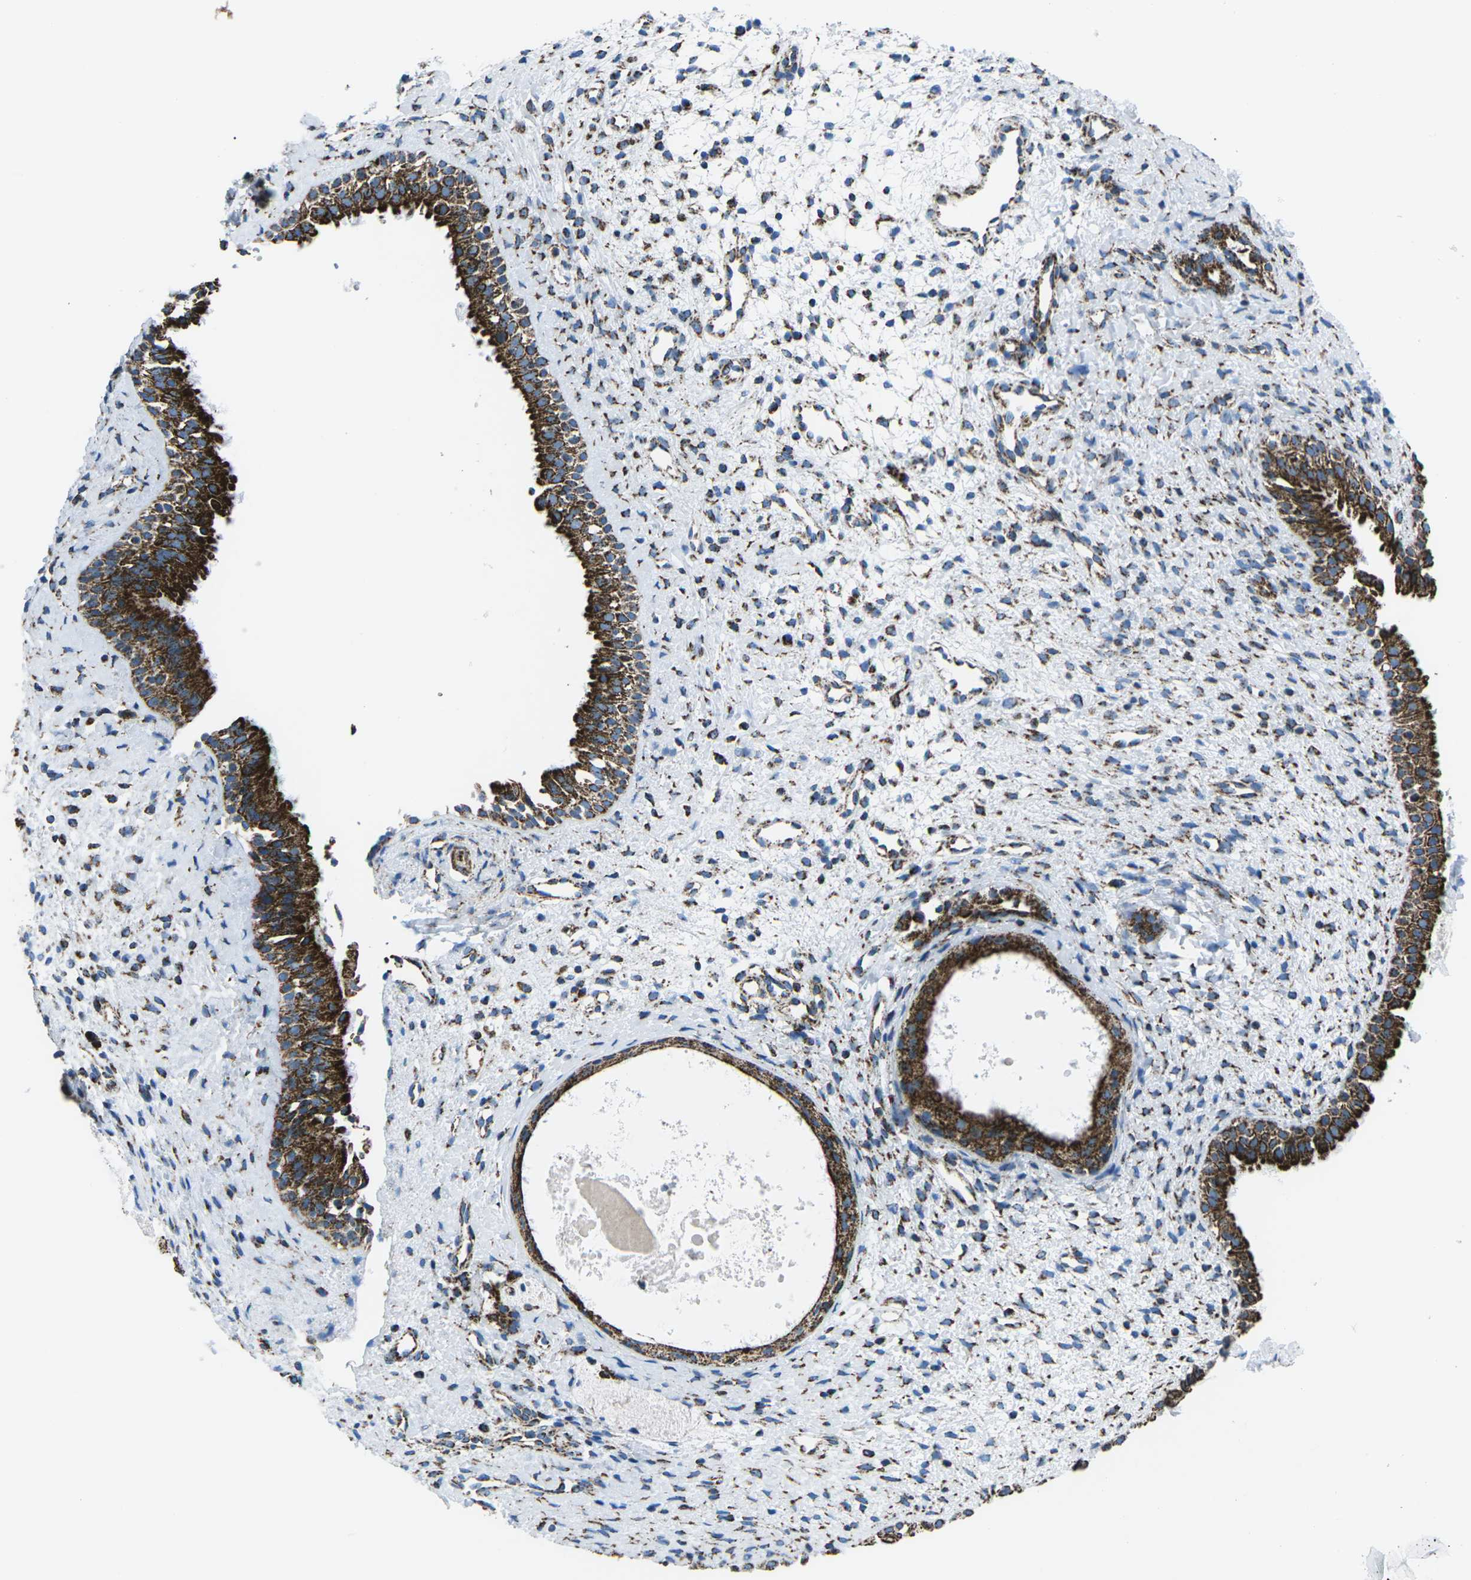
{"staining": {"intensity": "strong", "quantity": ">75%", "location": "cytoplasmic/membranous"}, "tissue": "nasopharynx", "cell_type": "Respiratory epithelial cells", "image_type": "normal", "snomed": [{"axis": "morphology", "description": "Normal tissue, NOS"}, {"axis": "topography", "description": "Nasopharynx"}], "caption": "This is a photomicrograph of IHC staining of unremarkable nasopharynx, which shows strong expression in the cytoplasmic/membranous of respiratory epithelial cells.", "gene": "MT", "patient": {"sex": "male", "age": 22}}